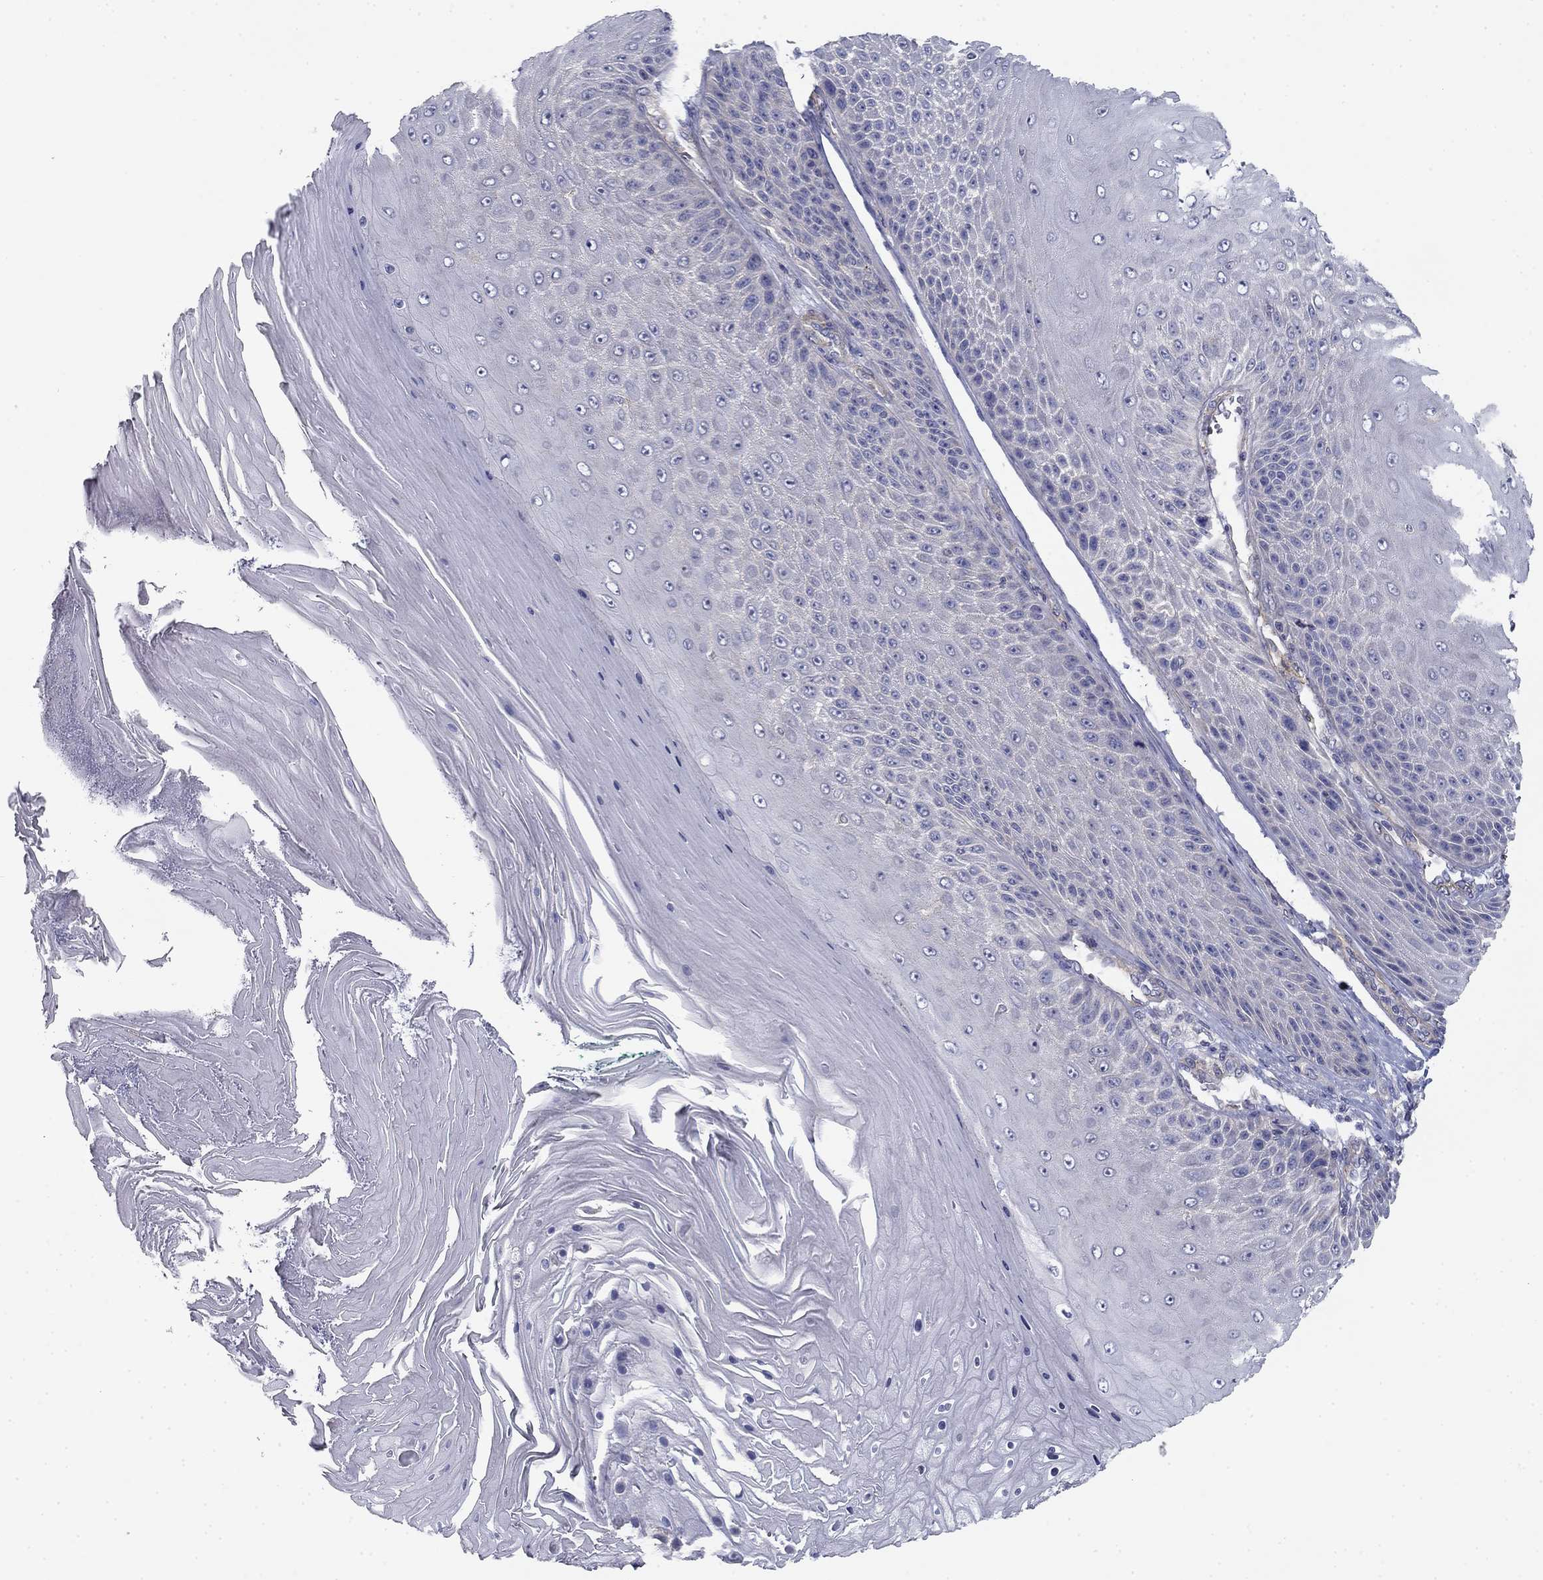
{"staining": {"intensity": "negative", "quantity": "none", "location": "none"}, "tissue": "skin cancer", "cell_type": "Tumor cells", "image_type": "cancer", "snomed": [{"axis": "morphology", "description": "Squamous cell carcinoma, NOS"}, {"axis": "topography", "description": "Skin"}], "caption": "This micrograph is of skin cancer stained with immunohistochemistry (IHC) to label a protein in brown with the nuclei are counter-stained blue. There is no expression in tumor cells. (Stains: DAB (3,3'-diaminobenzidine) IHC with hematoxylin counter stain, Microscopy: brightfield microscopy at high magnification).", "gene": "GRK7", "patient": {"sex": "male", "age": 62}}